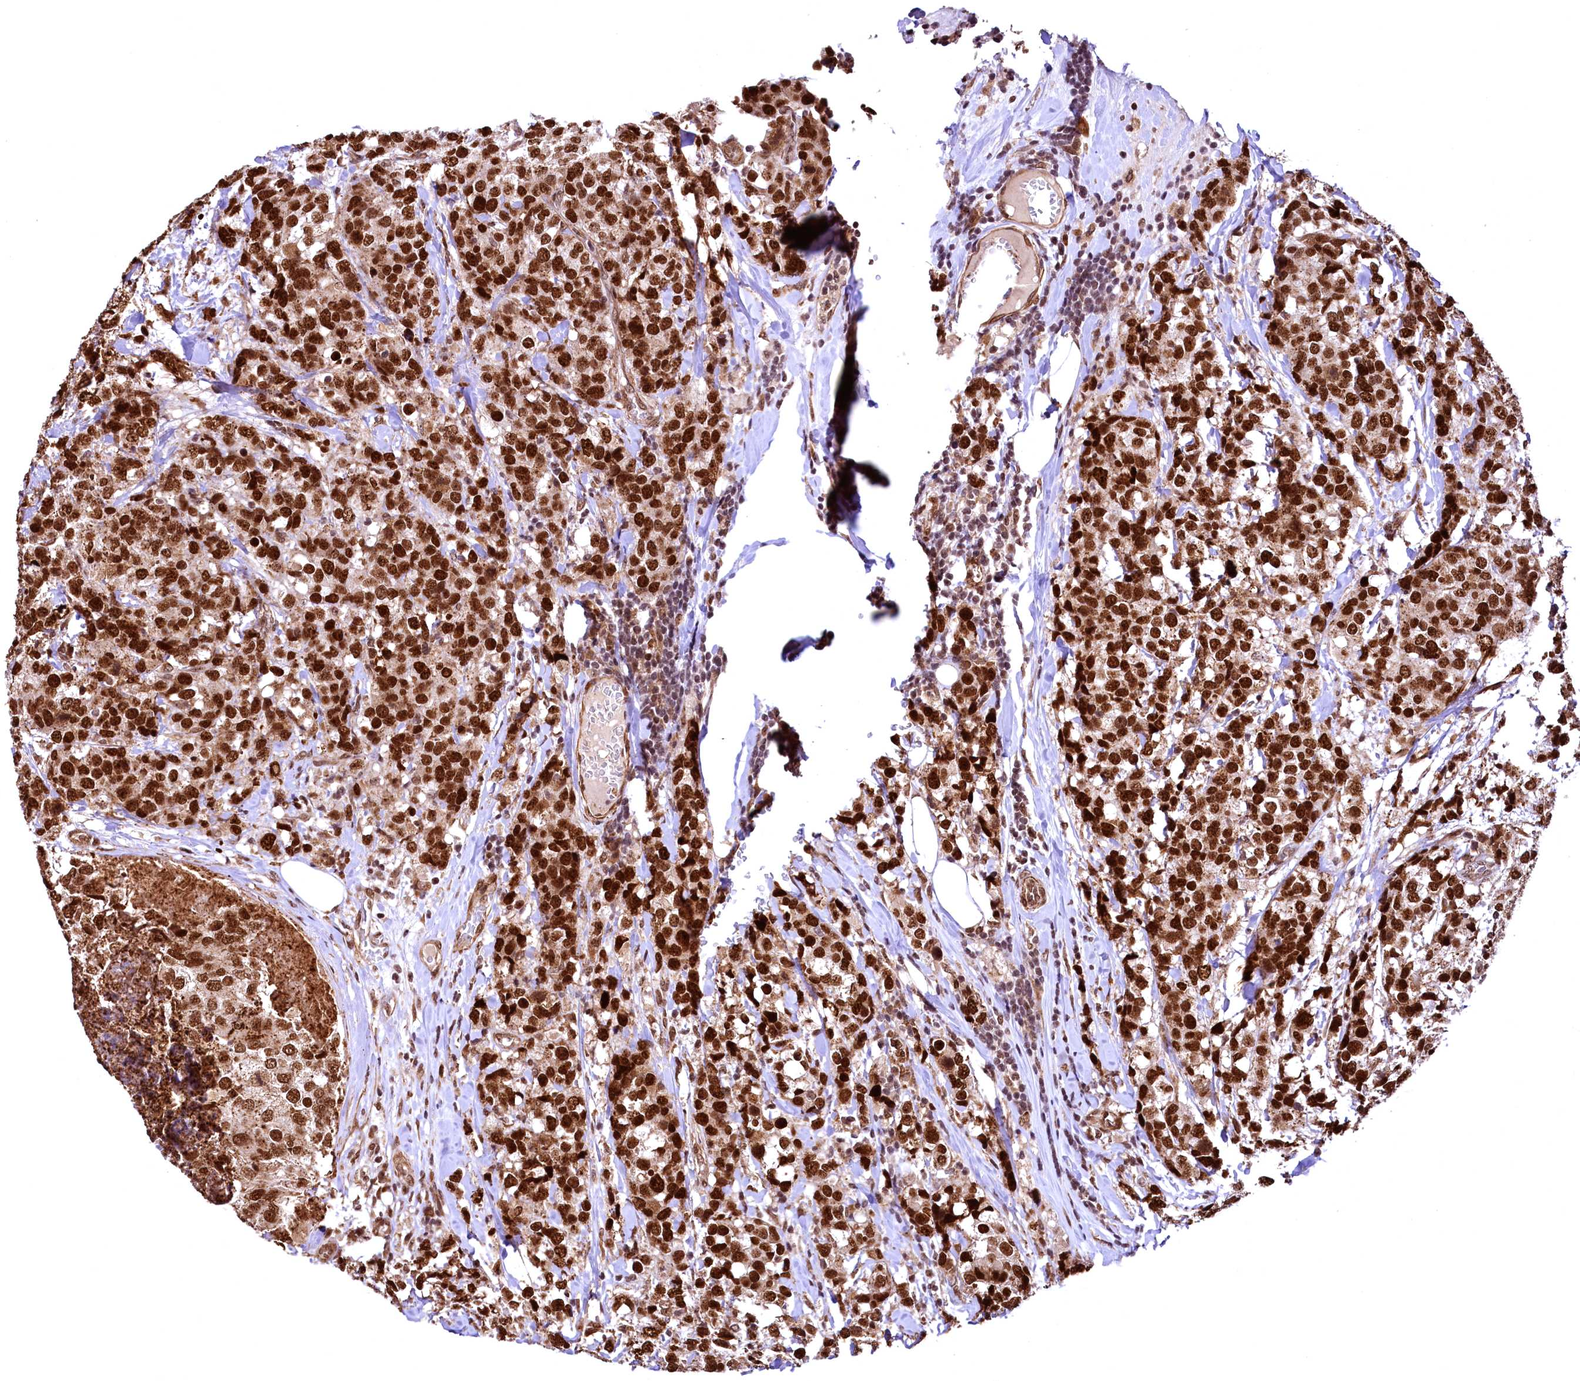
{"staining": {"intensity": "strong", "quantity": ">75%", "location": "nuclear"}, "tissue": "breast cancer", "cell_type": "Tumor cells", "image_type": "cancer", "snomed": [{"axis": "morphology", "description": "Lobular carcinoma"}, {"axis": "topography", "description": "Breast"}], "caption": "Breast cancer stained with a brown dye shows strong nuclear positive expression in about >75% of tumor cells.", "gene": "PDS5B", "patient": {"sex": "female", "age": 59}}